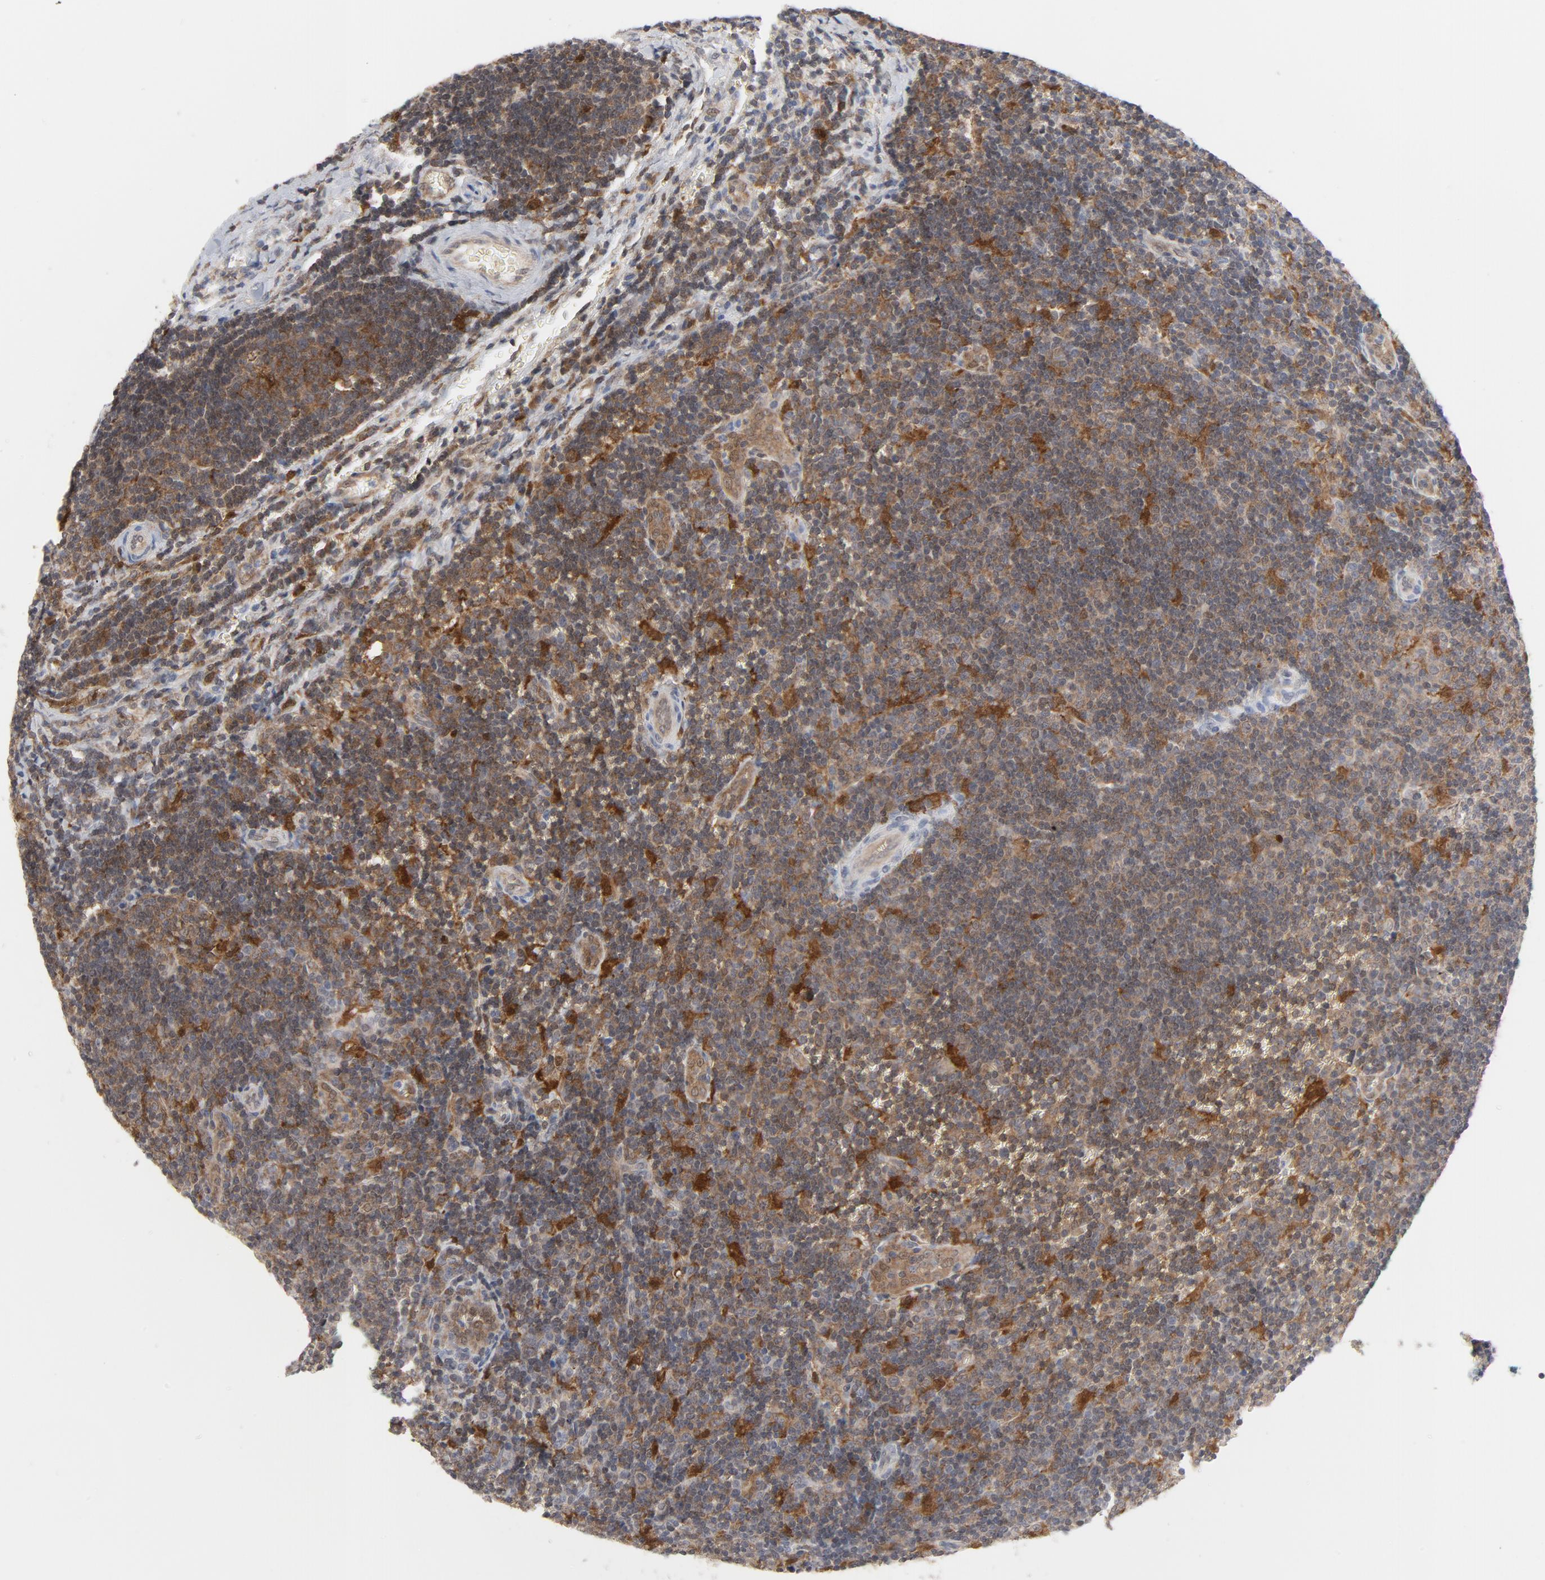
{"staining": {"intensity": "moderate", "quantity": ">75%", "location": "cytoplasmic/membranous"}, "tissue": "lymph node", "cell_type": "Germinal center cells", "image_type": "normal", "snomed": [{"axis": "morphology", "description": "Normal tissue, NOS"}, {"axis": "topography", "description": "Lymph node"}, {"axis": "topography", "description": "Salivary gland"}], "caption": "Immunohistochemical staining of unremarkable human lymph node displays medium levels of moderate cytoplasmic/membranous positivity in approximately >75% of germinal center cells.", "gene": "PRDX1", "patient": {"sex": "male", "age": 8}}